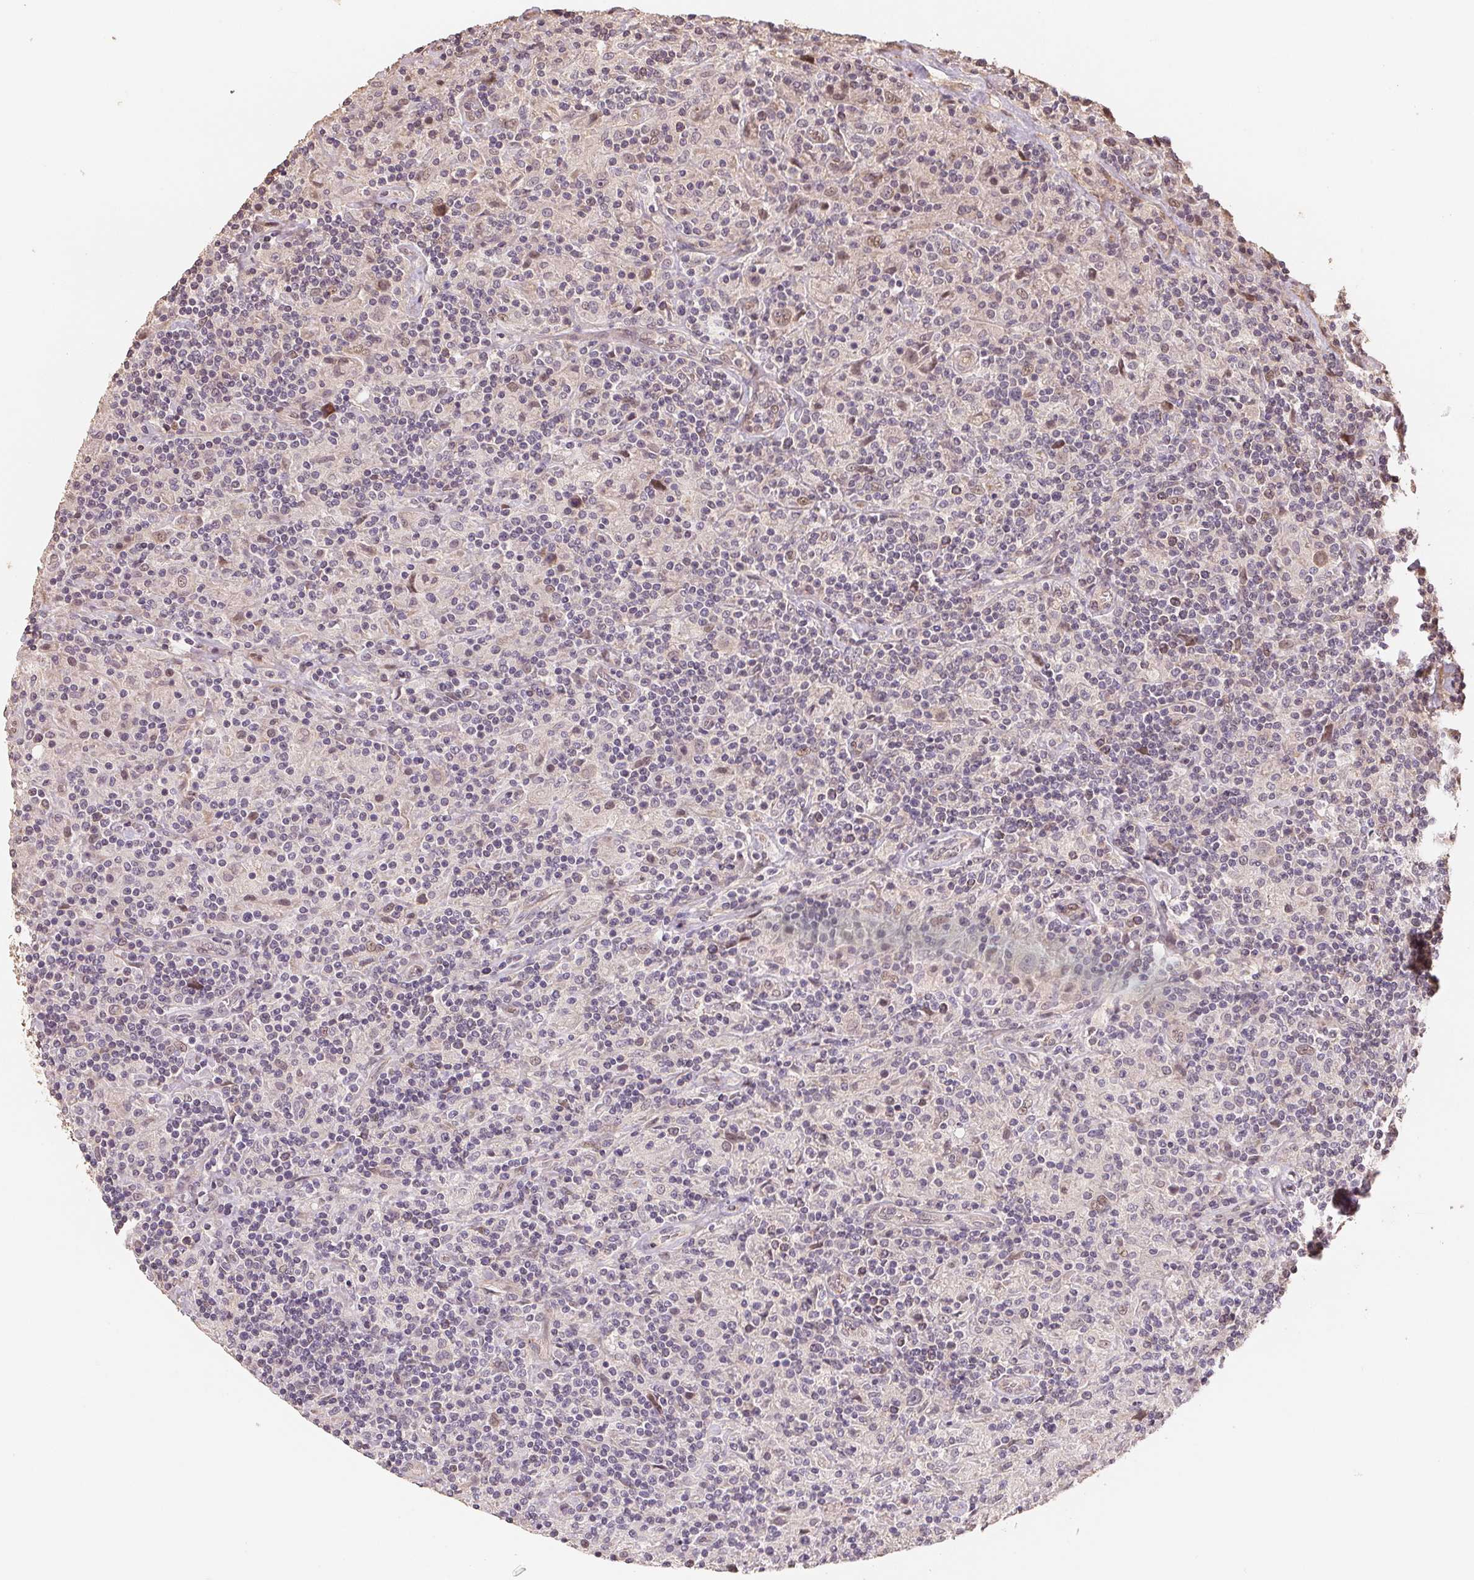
{"staining": {"intensity": "negative", "quantity": "none", "location": "none"}, "tissue": "lymphoma", "cell_type": "Tumor cells", "image_type": "cancer", "snomed": [{"axis": "morphology", "description": "Hodgkin's disease, NOS"}, {"axis": "topography", "description": "Lymph node"}], "caption": "Histopathology image shows no protein staining in tumor cells of Hodgkin's disease tissue.", "gene": "TMEM222", "patient": {"sex": "male", "age": 70}}